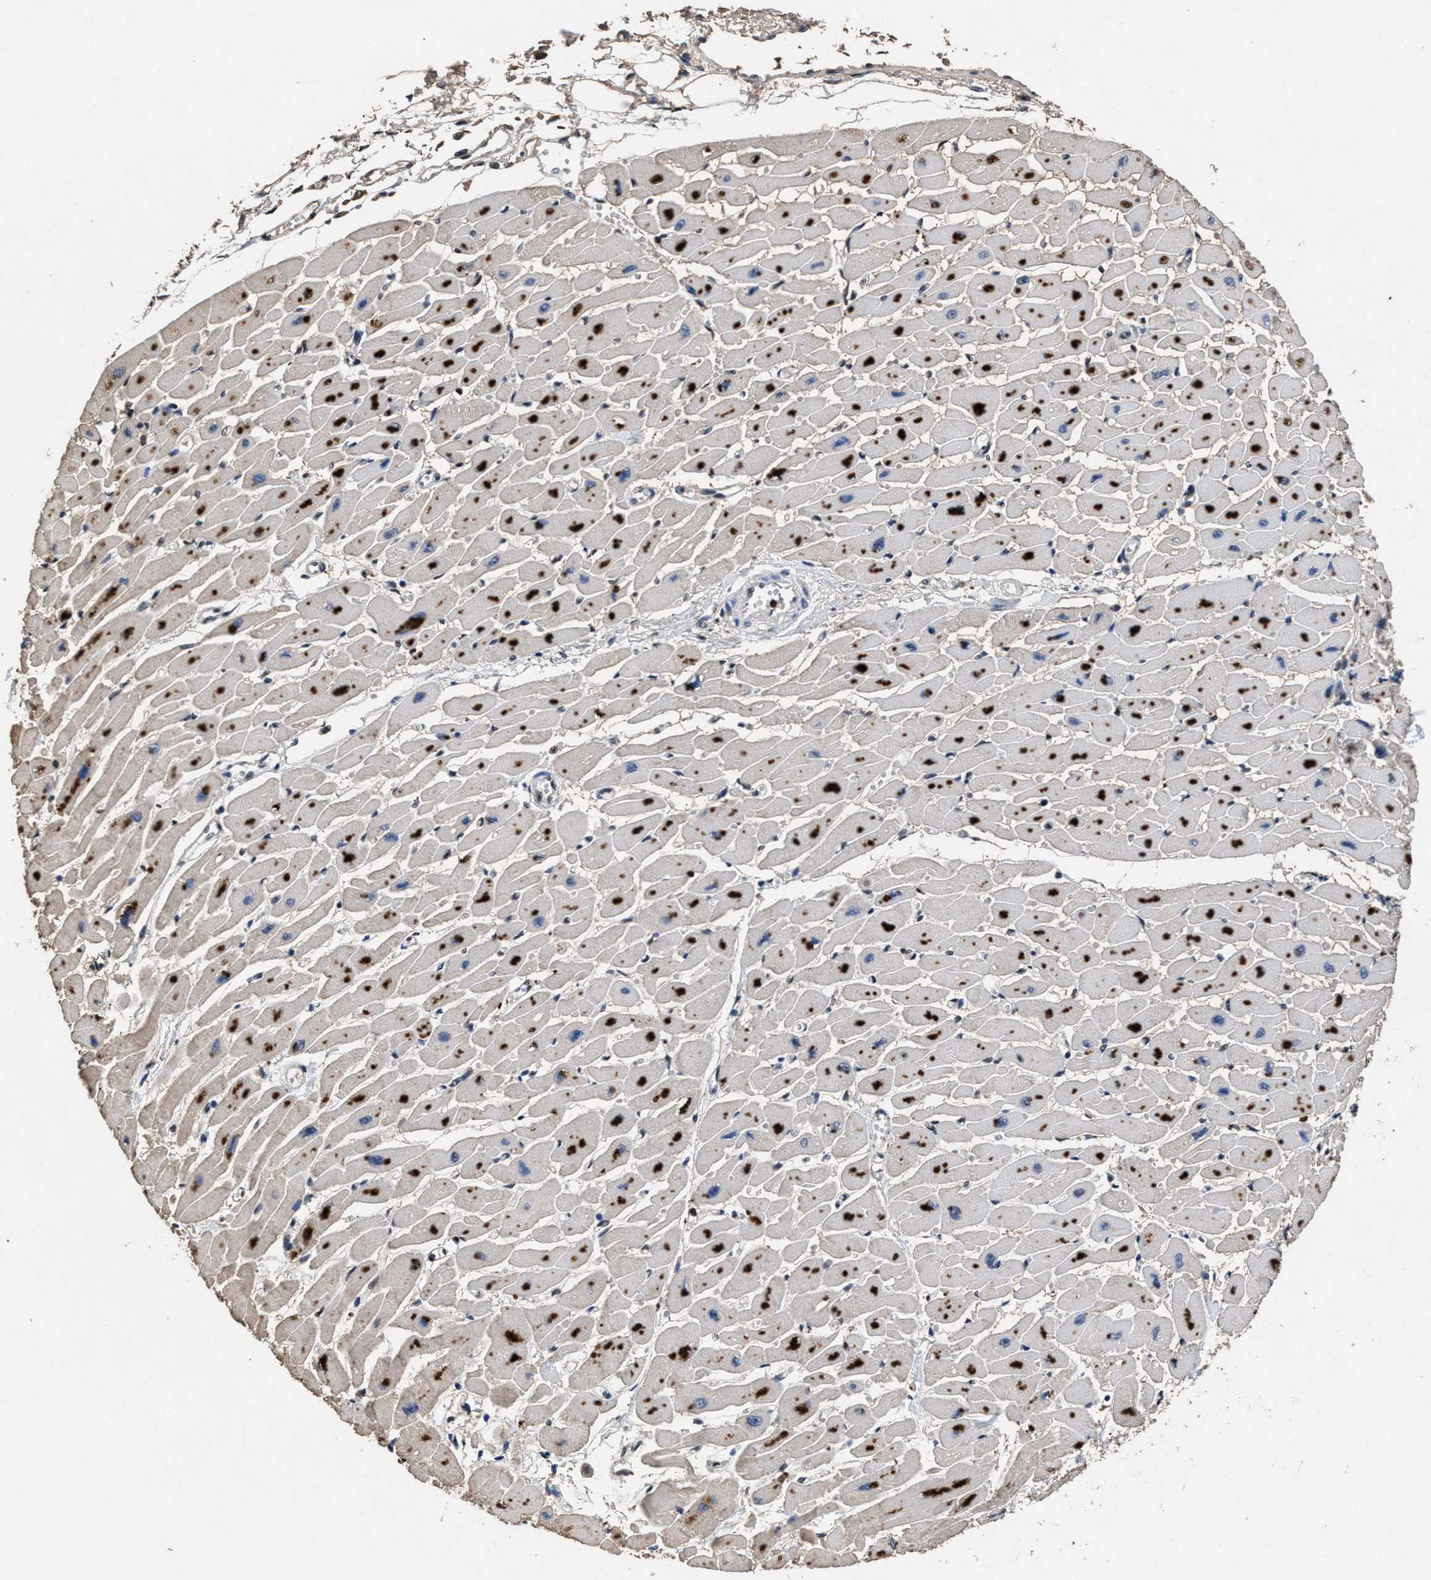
{"staining": {"intensity": "moderate", "quantity": "<25%", "location": "nuclear"}, "tissue": "heart muscle", "cell_type": "Cardiomyocytes", "image_type": "normal", "snomed": [{"axis": "morphology", "description": "Normal tissue, NOS"}, {"axis": "topography", "description": "Heart"}], "caption": "Heart muscle stained with a brown dye reveals moderate nuclear positive positivity in approximately <25% of cardiomyocytes.", "gene": "WDR81", "patient": {"sex": "female", "age": 54}}